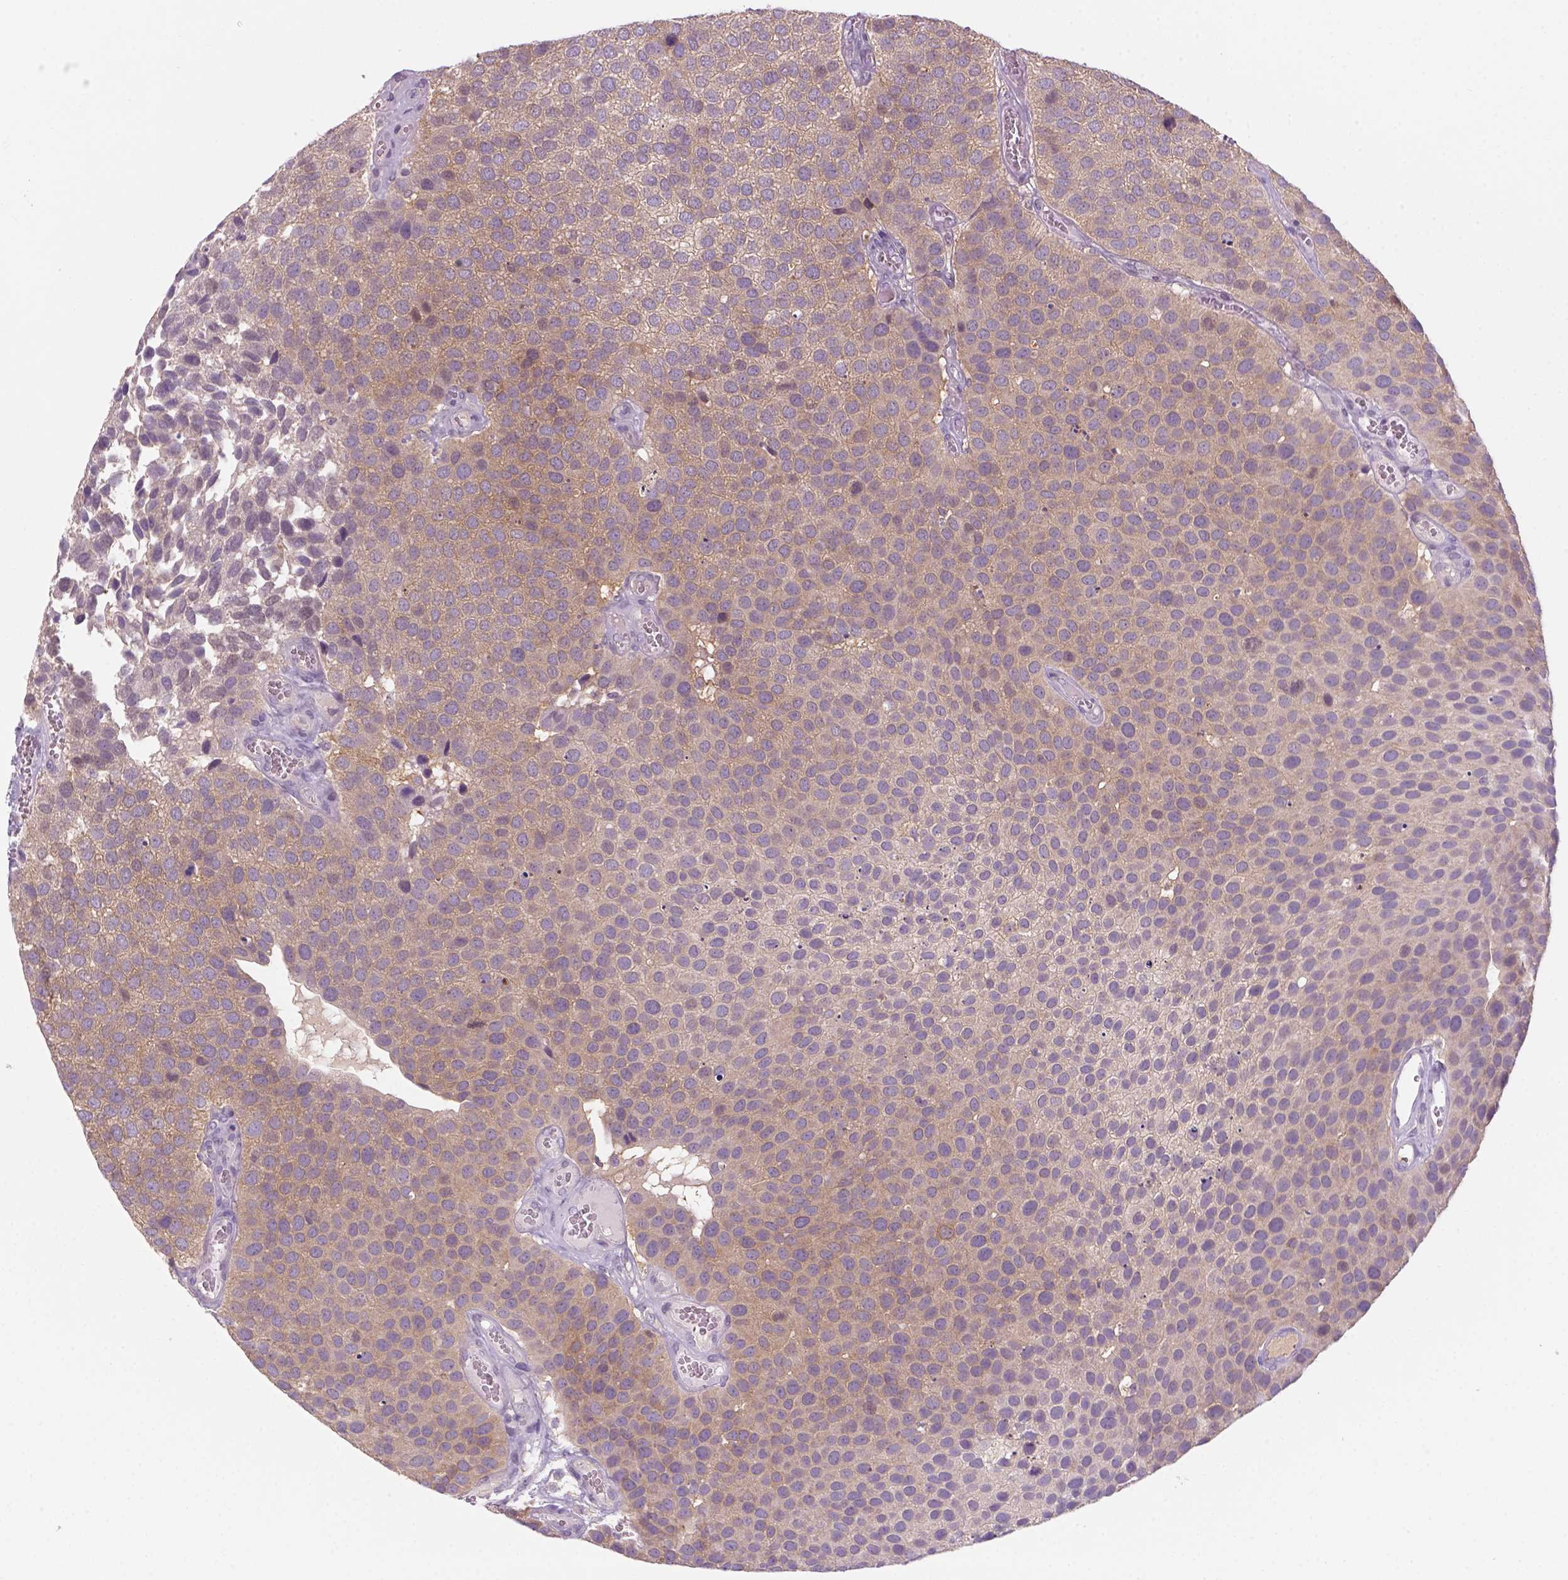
{"staining": {"intensity": "moderate", "quantity": ">75%", "location": "cytoplasmic/membranous"}, "tissue": "urothelial cancer", "cell_type": "Tumor cells", "image_type": "cancer", "snomed": [{"axis": "morphology", "description": "Urothelial carcinoma, Low grade"}, {"axis": "topography", "description": "Urinary bladder"}], "caption": "Protein staining demonstrates moderate cytoplasmic/membranous positivity in about >75% of tumor cells in urothelial cancer.", "gene": "GOT1", "patient": {"sex": "female", "age": 69}}